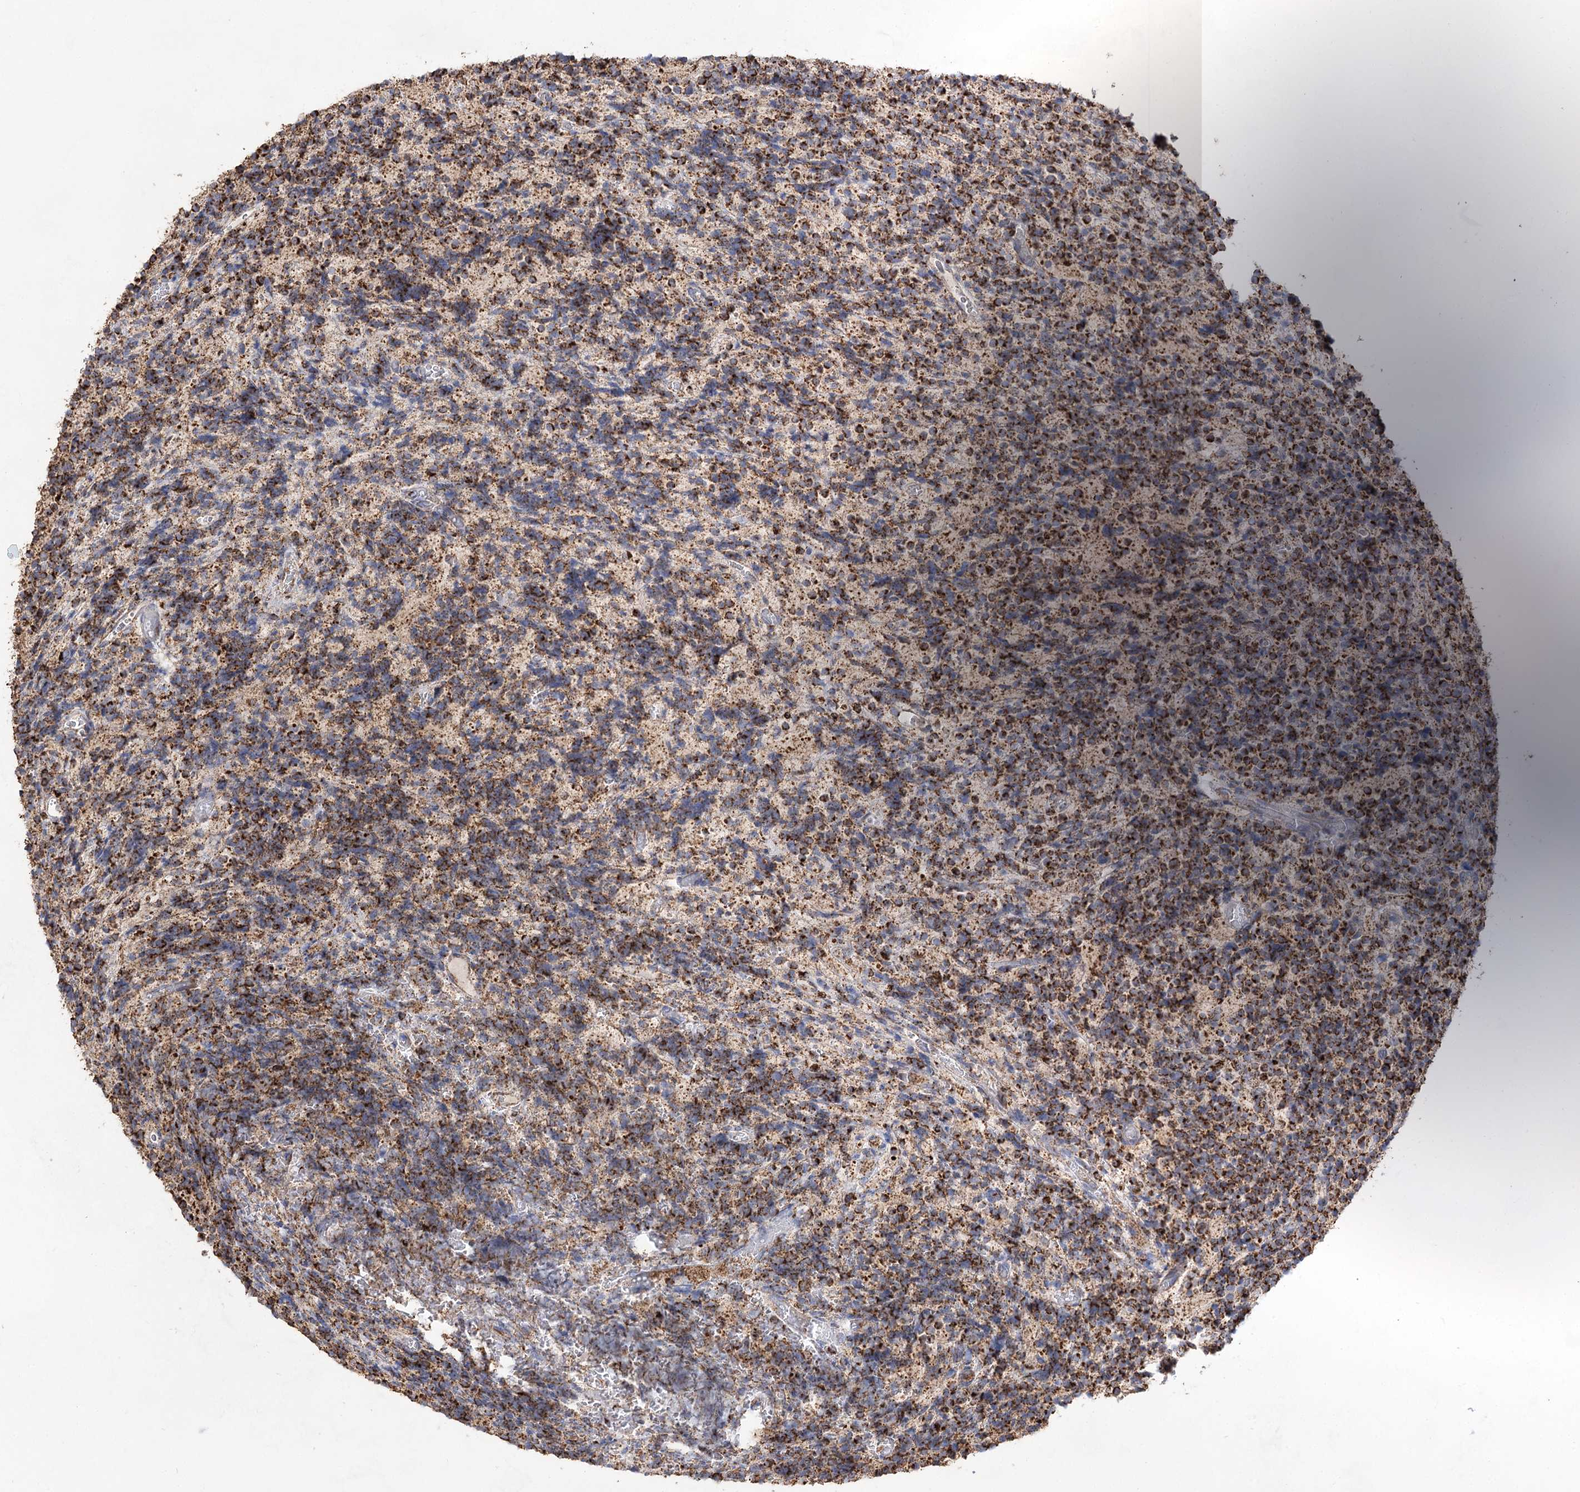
{"staining": {"intensity": "strong", "quantity": ">75%", "location": "cytoplasmic/membranous"}, "tissue": "glioma", "cell_type": "Tumor cells", "image_type": "cancer", "snomed": [{"axis": "morphology", "description": "Glioma, malignant, Low grade"}, {"axis": "topography", "description": "Brain"}], "caption": "IHC image of low-grade glioma (malignant) stained for a protein (brown), which shows high levels of strong cytoplasmic/membranous staining in approximately >75% of tumor cells.", "gene": "NADK2", "patient": {"sex": "female", "age": 1}}